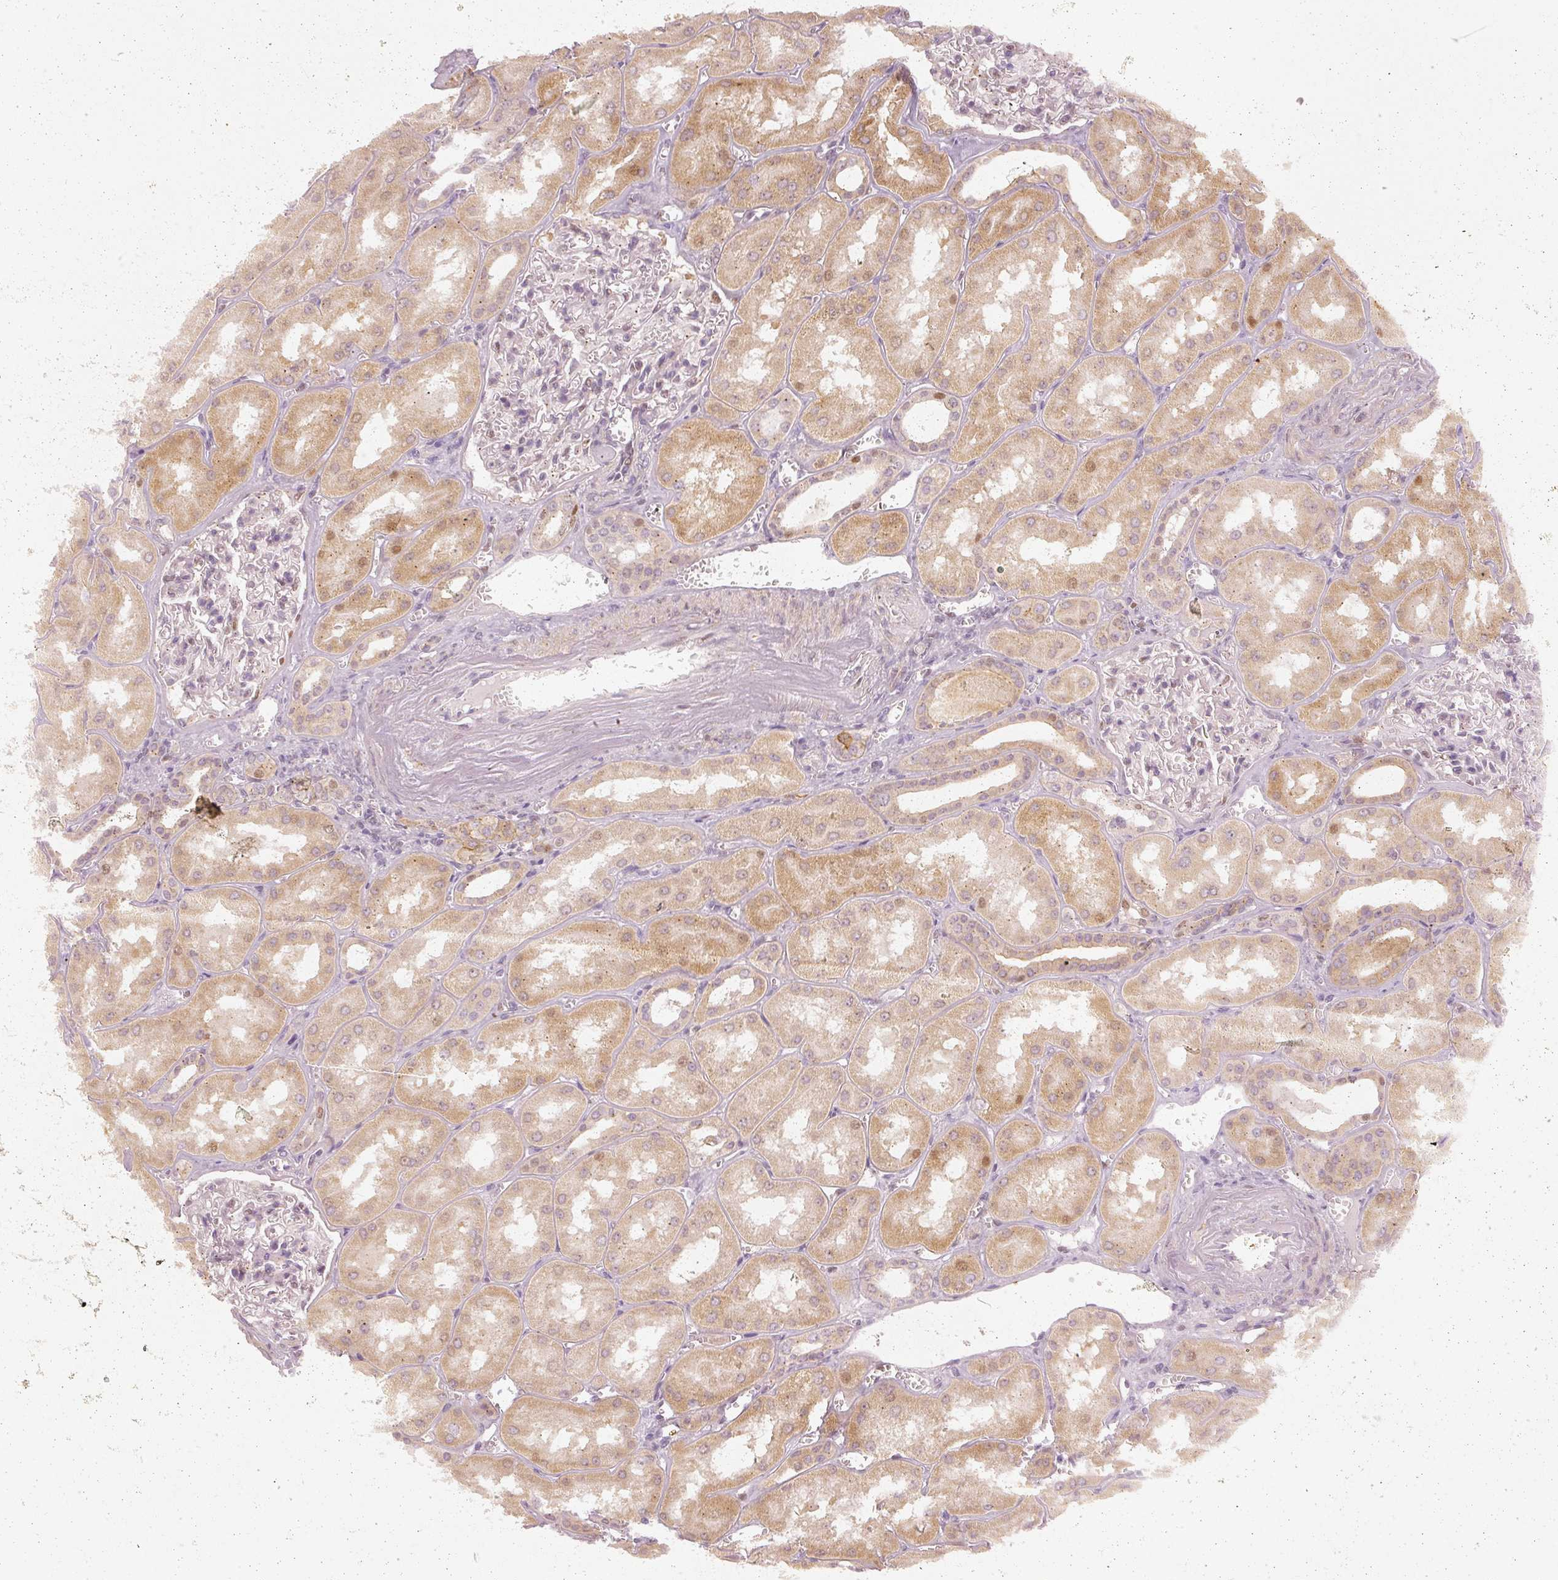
{"staining": {"intensity": "negative", "quantity": "none", "location": "none"}, "tissue": "kidney", "cell_type": "Cells in glomeruli", "image_type": "normal", "snomed": [{"axis": "morphology", "description": "Normal tissue, NOS"}, {"axis": "topography", "description": "Kidney"}], "caption": "Immunohistochemistry micrograph of unremarkable human kidney stained for a protein (brown), which exhibits no positivity in cells in glomeruli.", "gene": "DAPP1", "patient": {"sex": "male", "age": 61}}